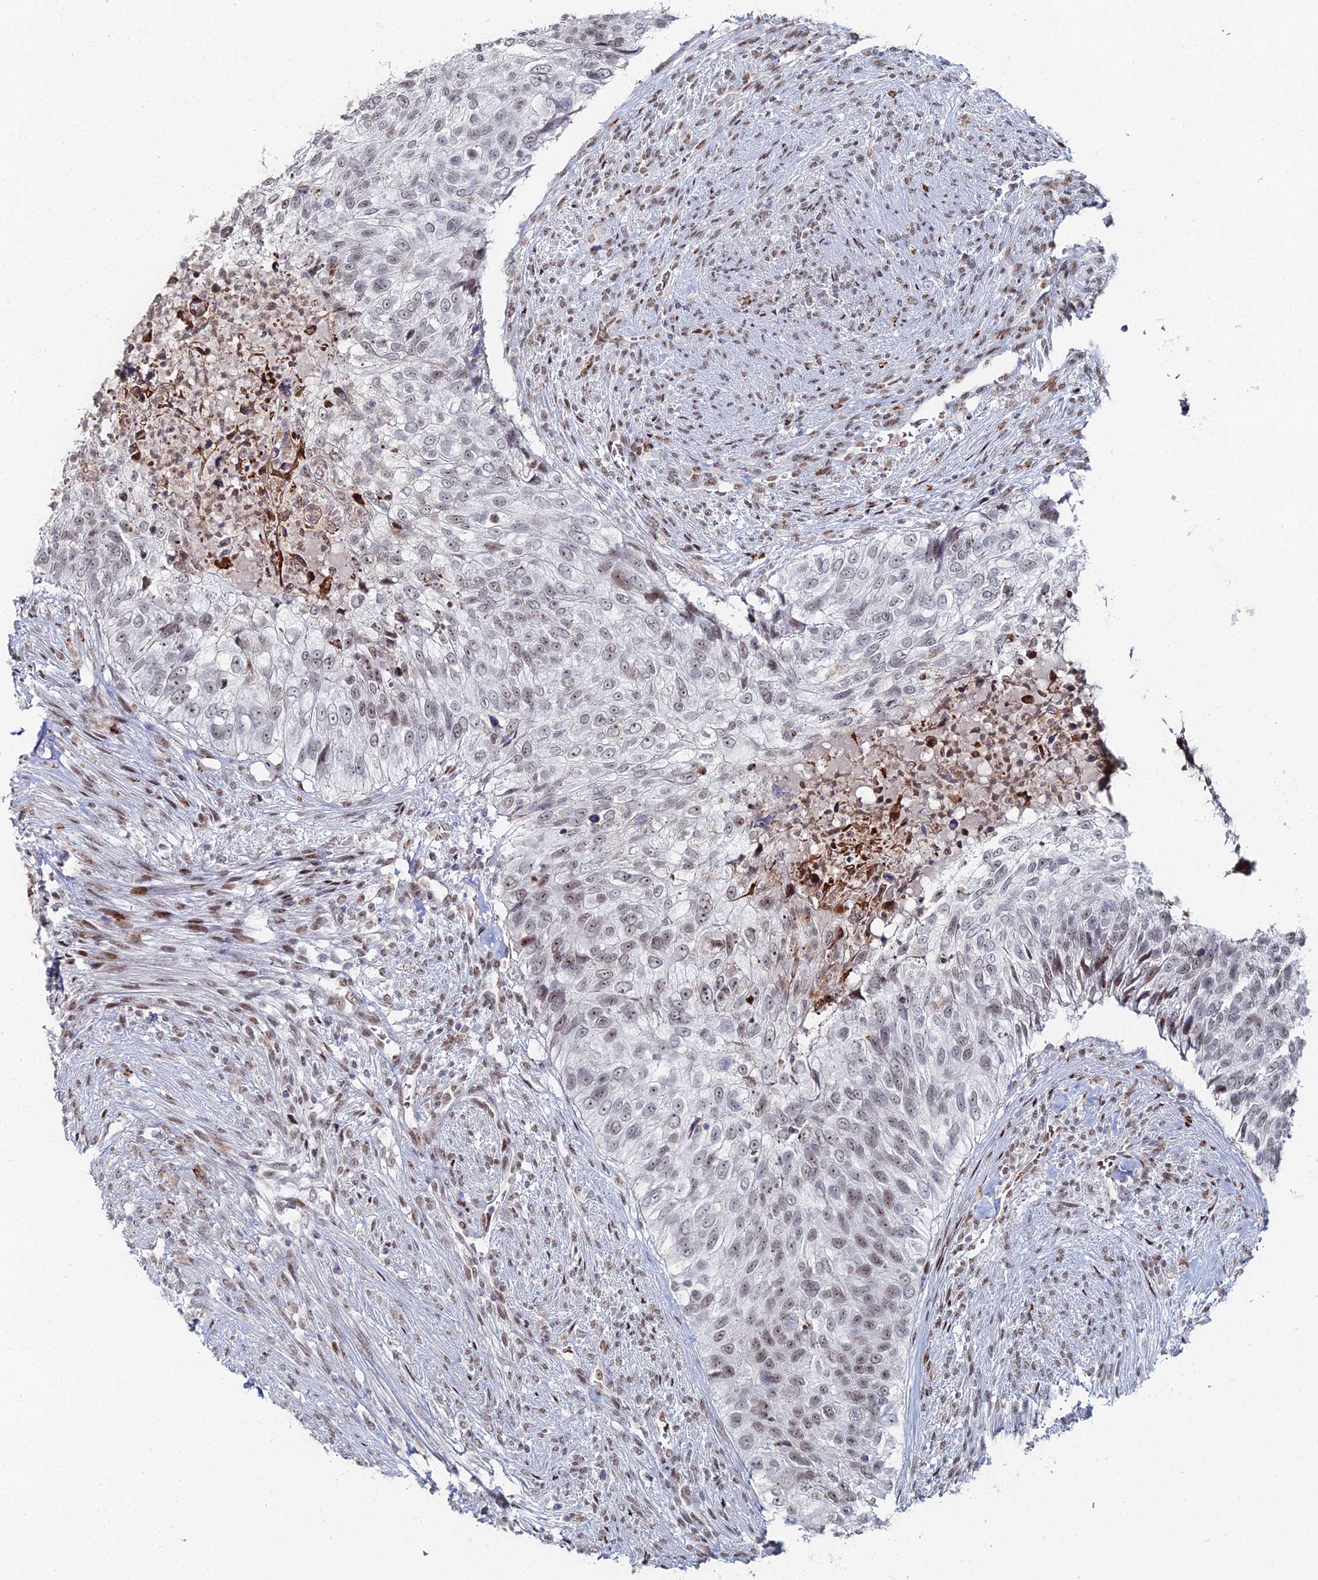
{"staining": {"intensity": "weak", "quantity": "25%-75%", "location": "nuclear"}, "tissue": "urothelial cancer", "cell_type": "Tumor cells", "image_type": "cancer", "snomed": [{"axis": "morphology", "description": "Urothelial carcinoma, High grade"}, {"axis": "topography", "description": "Urinary bladder"}], "caption": "The histopathology image shows immunohistochemical staining of urothelial cancer. There is weak nuclear positivity is present in approximately 25%-75% of tumor cells. Using DAB (brown) and hematoxylin (blue) stains, captured at high magnification using brightfield microscopy.", "gene": "GSC2", "patient": {"sex": "female", "age": 60}}